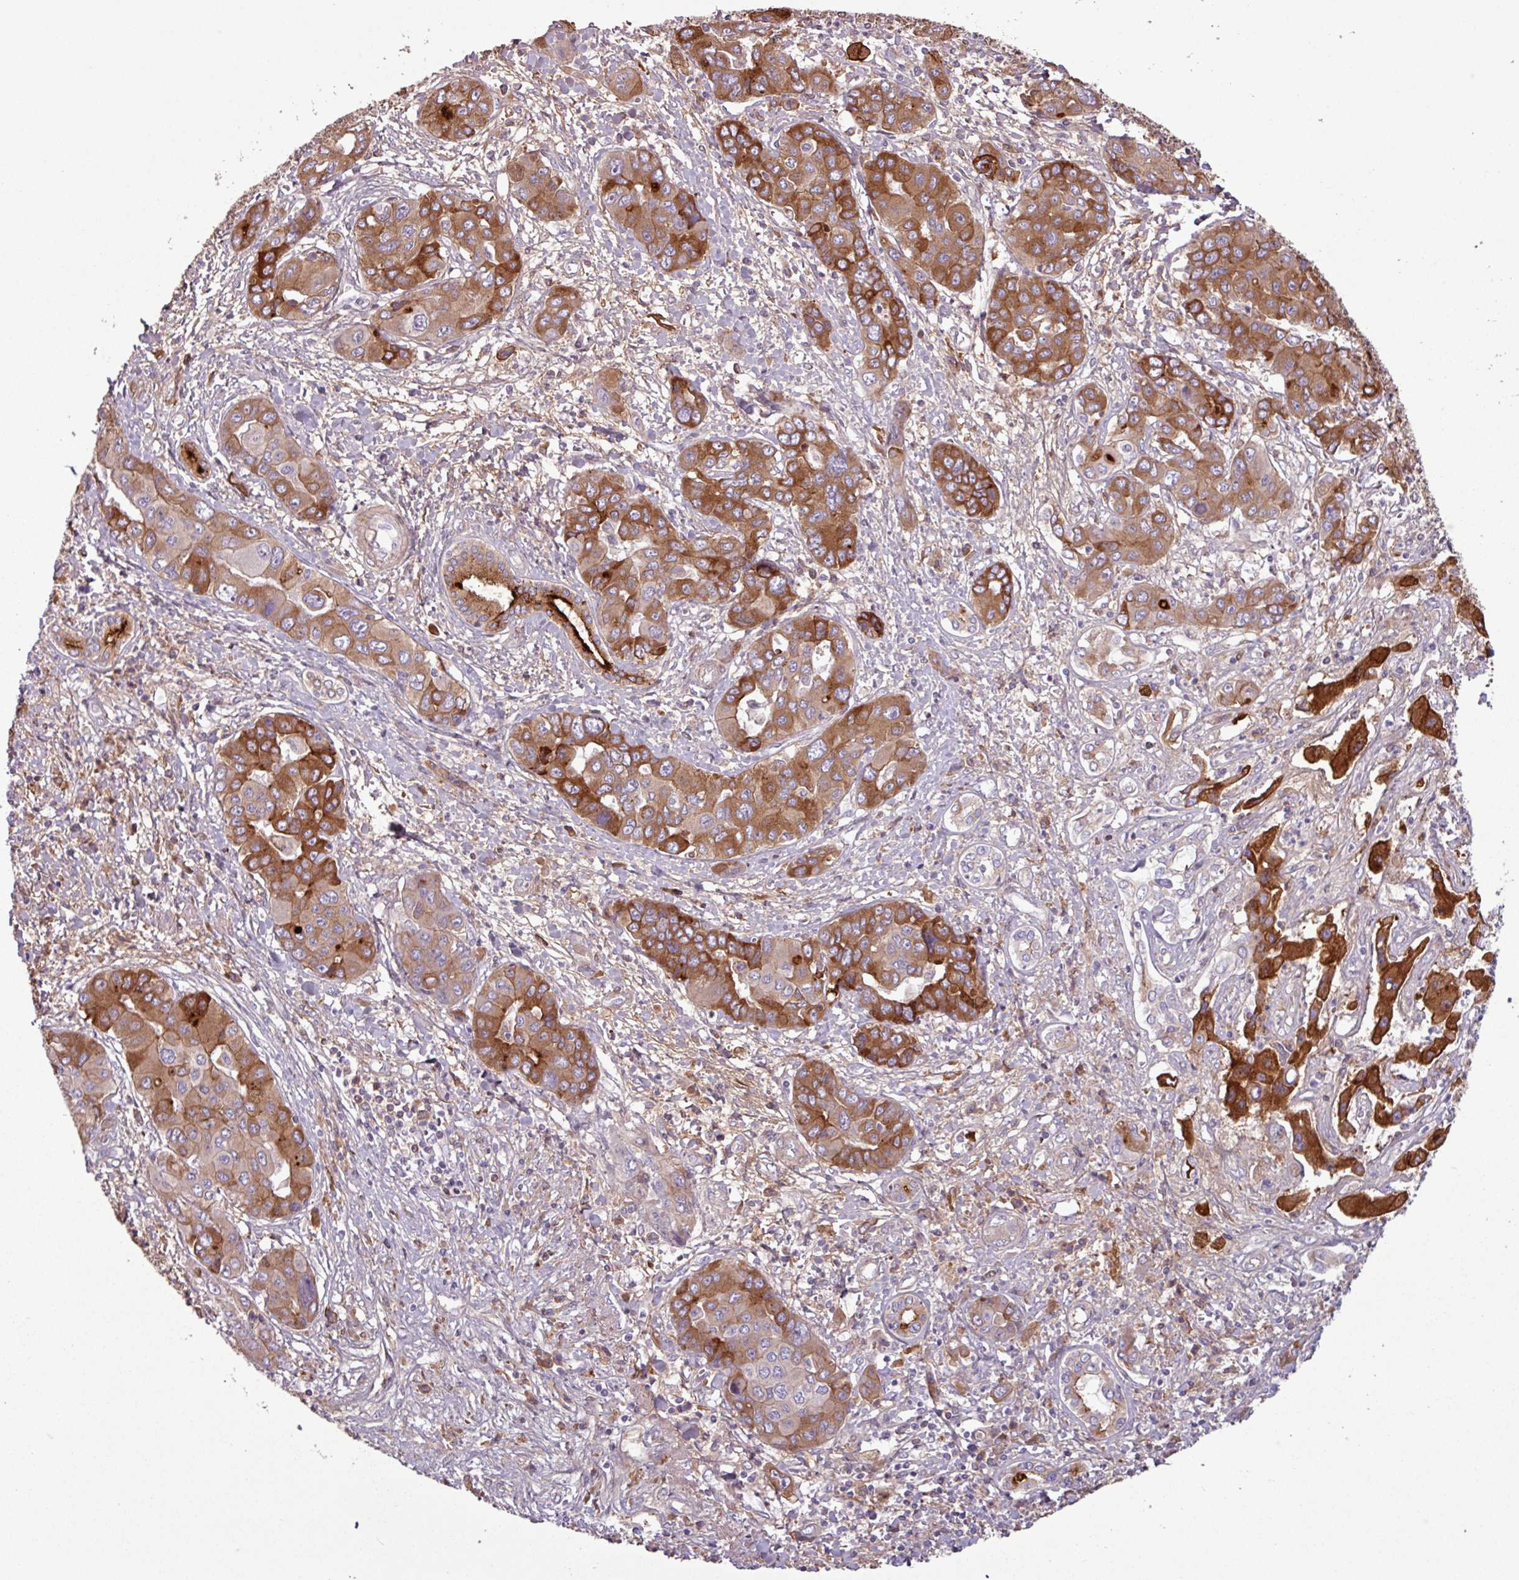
{"staining": {"intensity": "strong", "quantity": "25%-75%", "location": "cytoplasmic/membranous"}, "tissue": "liver cancer", "cell_type": "Tumor cells", "image_type": "cancer", "snomed": [{"axis": "morphology", "description": "Cholangiocarcinoma"}, {"axis": "topography", "description": "Liver"}], "caption": "Immunohistochemistry of liver cholangiocarcinoma shows high levels of strong cytoplasmic/membranous positivity in about 25%-75% of tumor cells. Nuclei are stained in blue.", "gene": "C4B", "patient": {"sex": "male", "age": 67}}